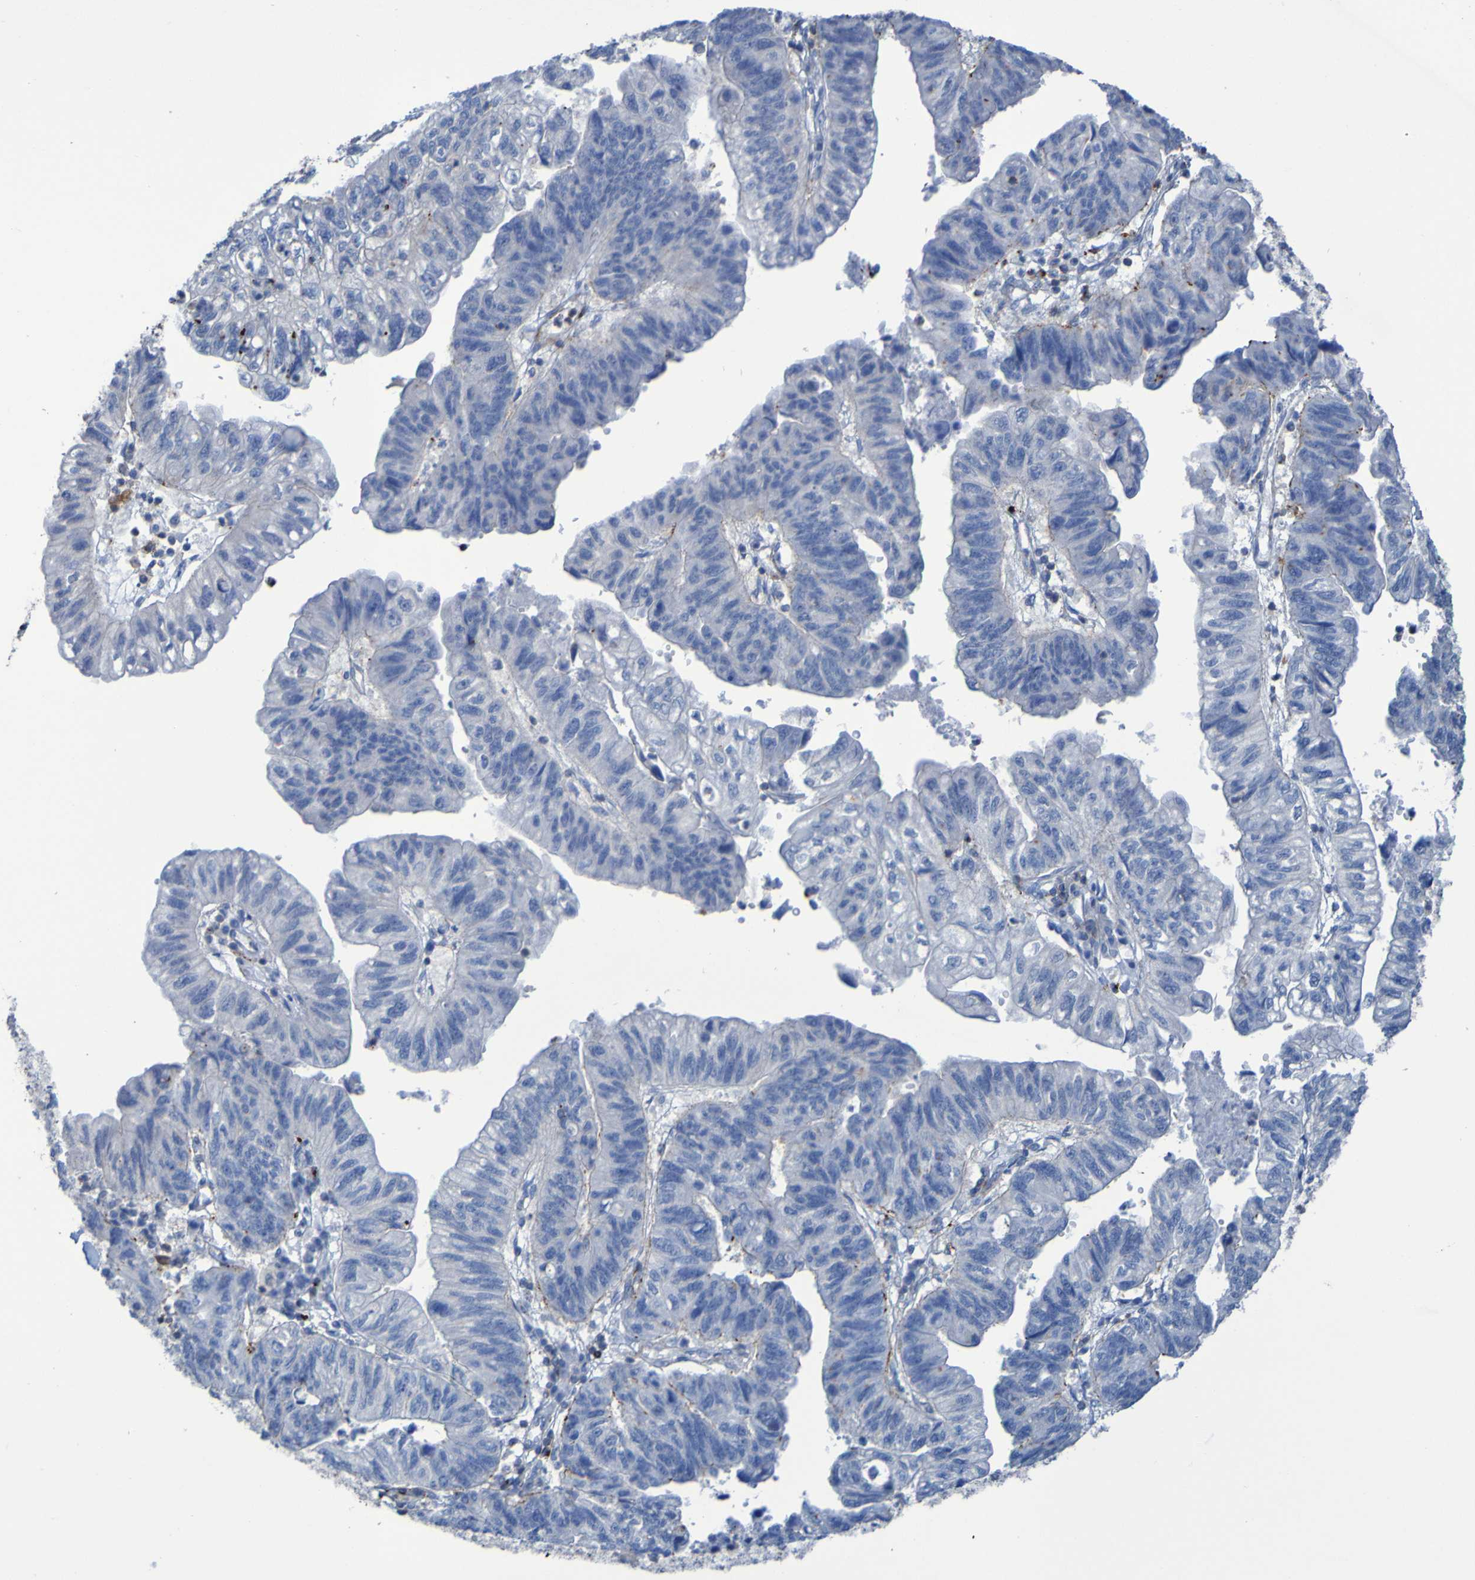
{"staining": {"intensity": "negative", "quantity": "none", "location": "none"}, "tissue": "stomach cancer", "cell_type": "Tumor cells", "image_type": "cancer", "snomed": [{"axis": "morphology", "description": "Adenocarcinoma, NOS"}, {"axis": "topography", "description": "Stomach"}], "caption": "Human stomach cancer (adenocarcinoma) stained for a protein using immunohistochemistry (IHC) displays no positivity in tumor cells.", "gene": "RNF182", "patient": {"sex": "male", "age": 59}}